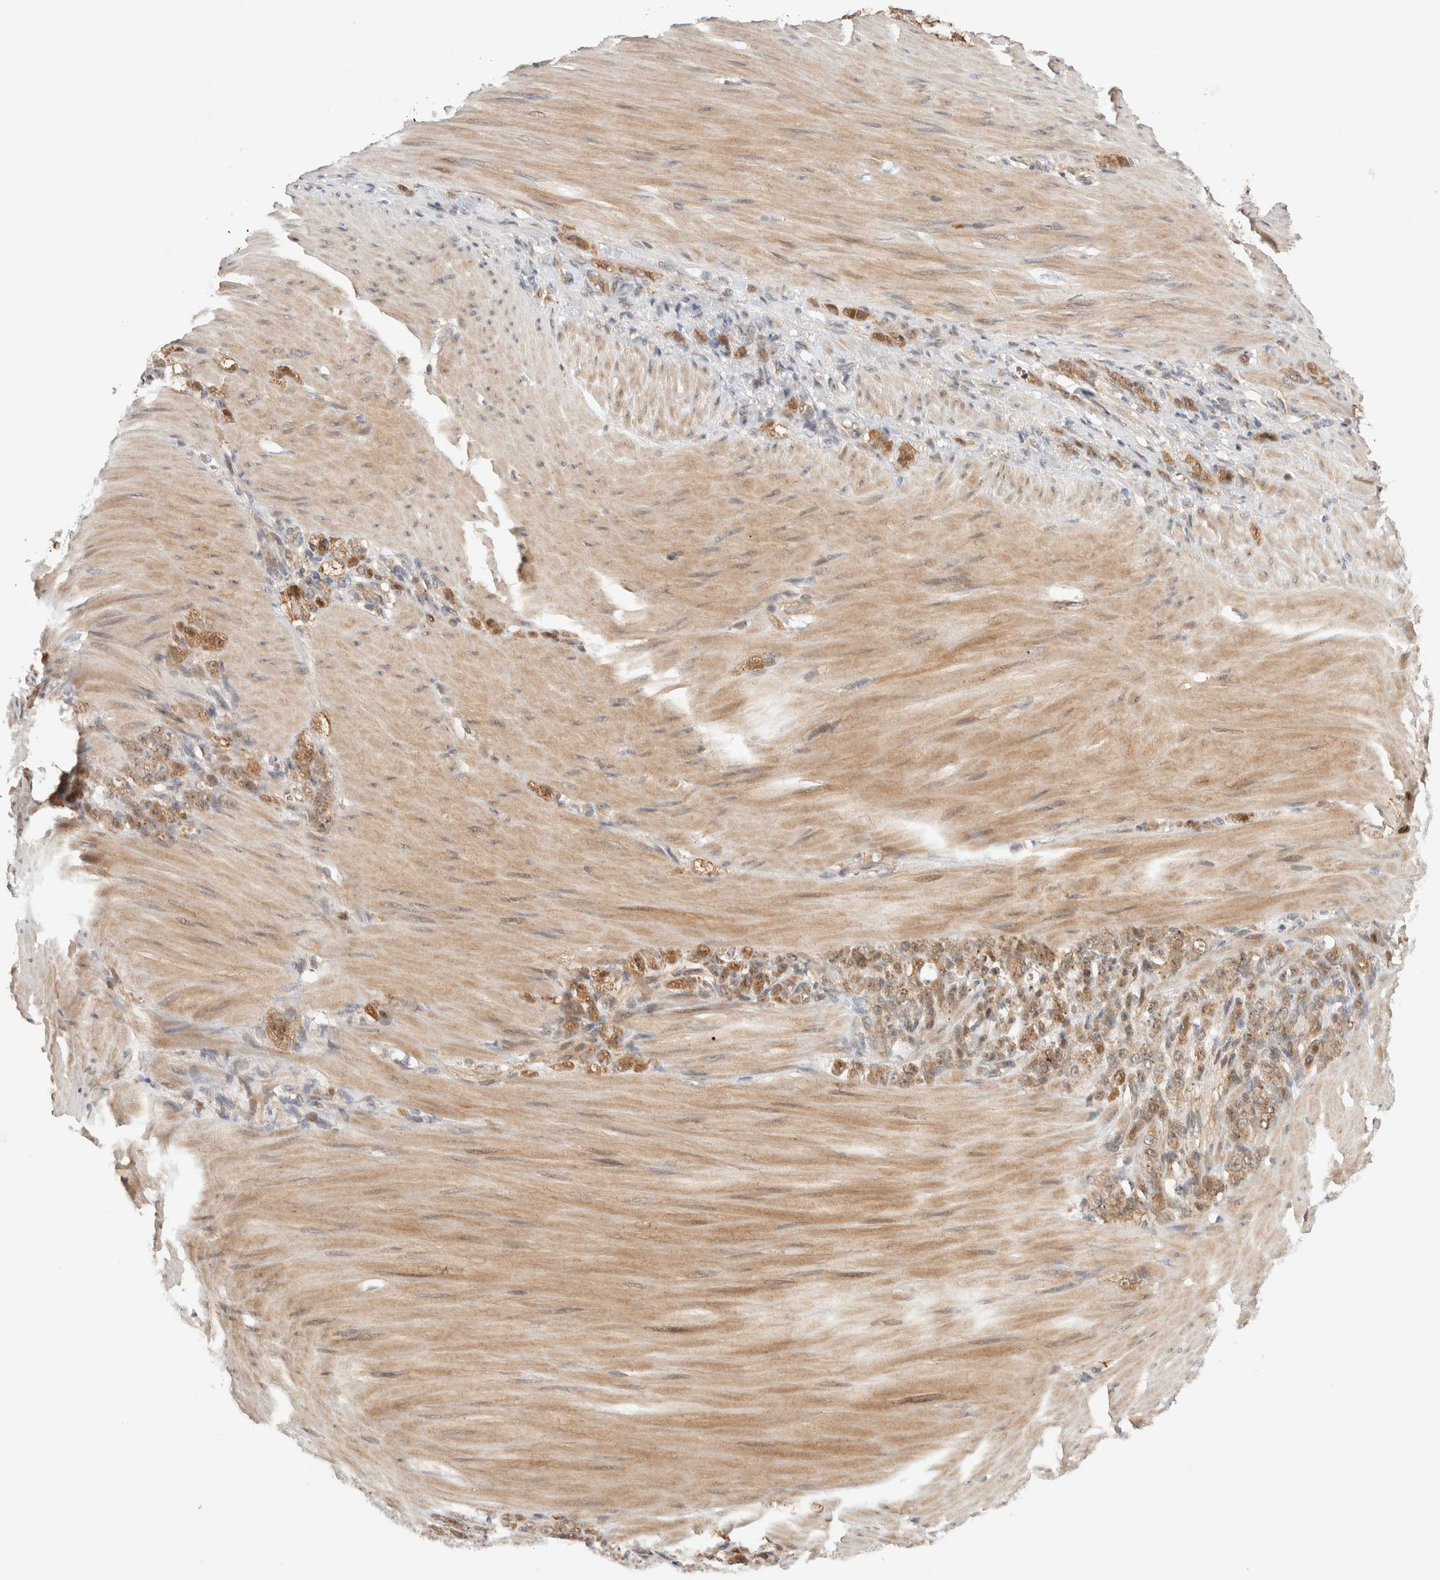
{"staining": {"intensity": "moderate", "quantity": ">75%", "location": "cytoplasmic/membranous"}, "tissue": "stomach cancer", "cell_type": "Tumor cells", "image_type": "cancer", "snomed": [{"axis": "morphology", "description": "Normal tissue, NOS"}, {"axis": "morphology", "description": "Adenocarcinoma, NOS"}, {"axis": "topography", "description": "Stomach"}], "caption": "The micrograph shows immunohistochemical staining of stomach adenocarcinoma. There is moderate cytoplasmic/membranous positivity is identified in about >75% of tumor cells. Using DAB (brown) and hematoxylin (blue) stains, captured at high magnification using brightfield microscopy.", "gene": "OTUD6B", "patient": {"sex": "male", "age": 82}}